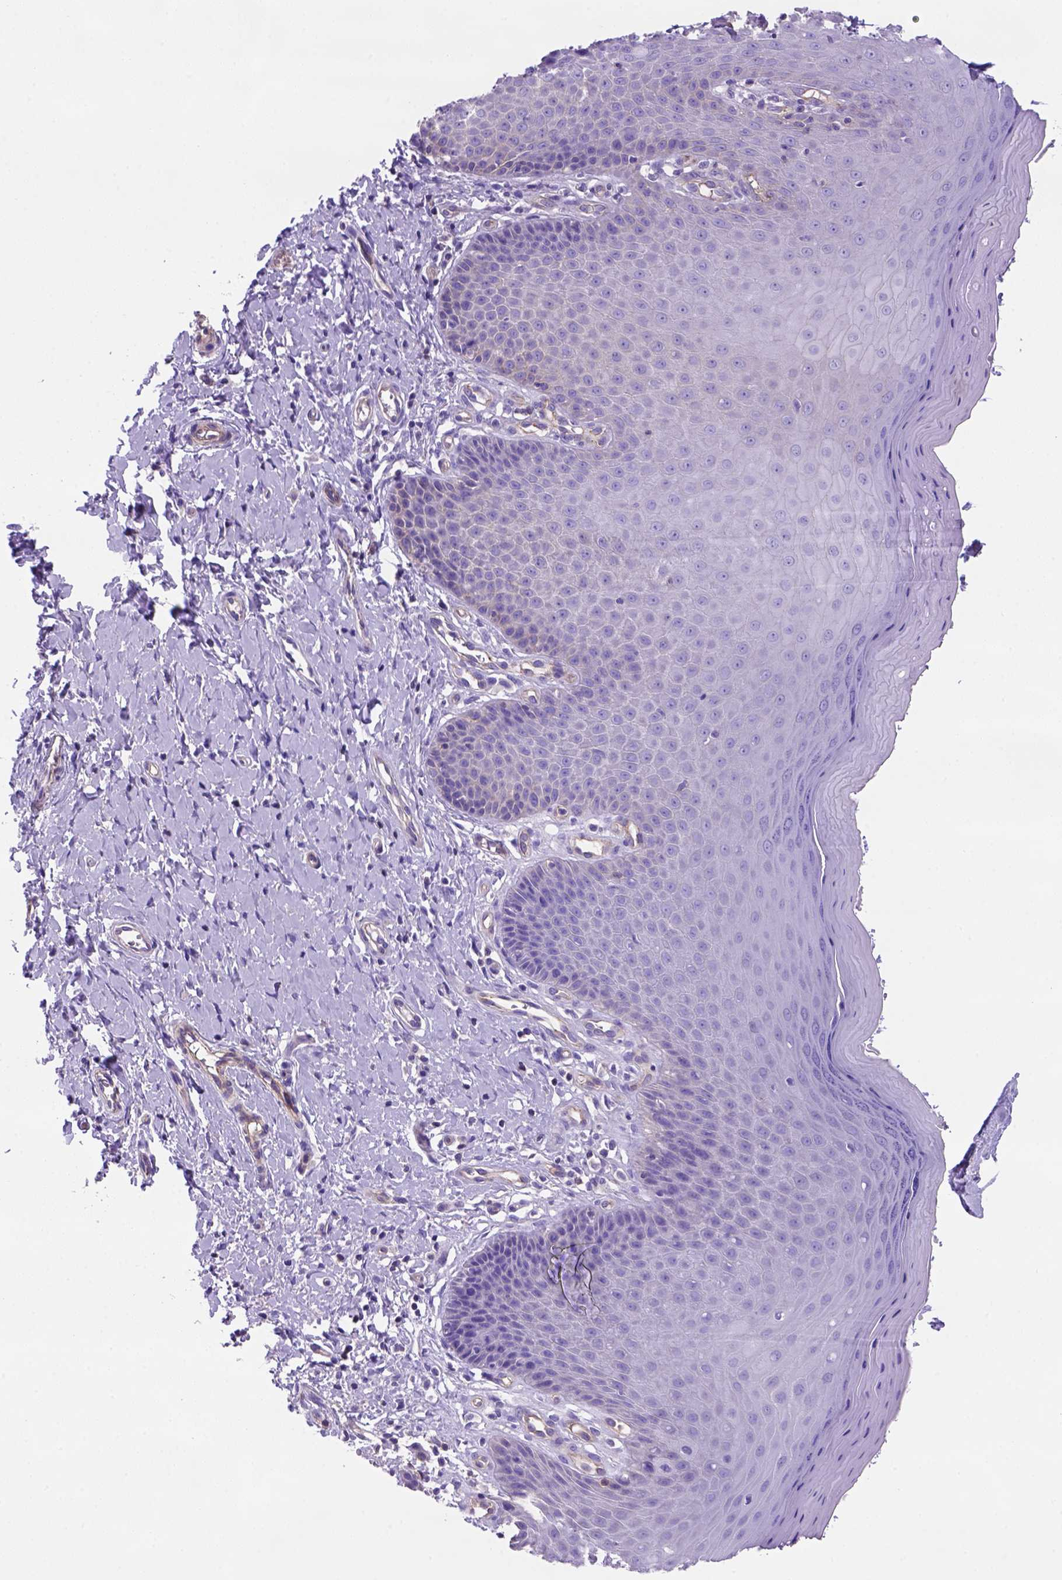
{"staining": {"intensity": "moderate", "quantity": "<25%", "location": "cytoplasmic/membranous"}, "tissue": "vagina", "cell_type": "Squamous epithelial cells", "image_type": "normal", "snomed": [{"axis": "morphology", "description": "Normal tissue, NOS"}, {"axis": "topography", "description": "Vagina"}], "caption": "Protein analysis of normal vagina displays moderate cytoplasmic/membranous expression in about <25% of squamous epithelial cells.", "gene": "PEX12", "patient": {"sex": "female", "age": 83}}